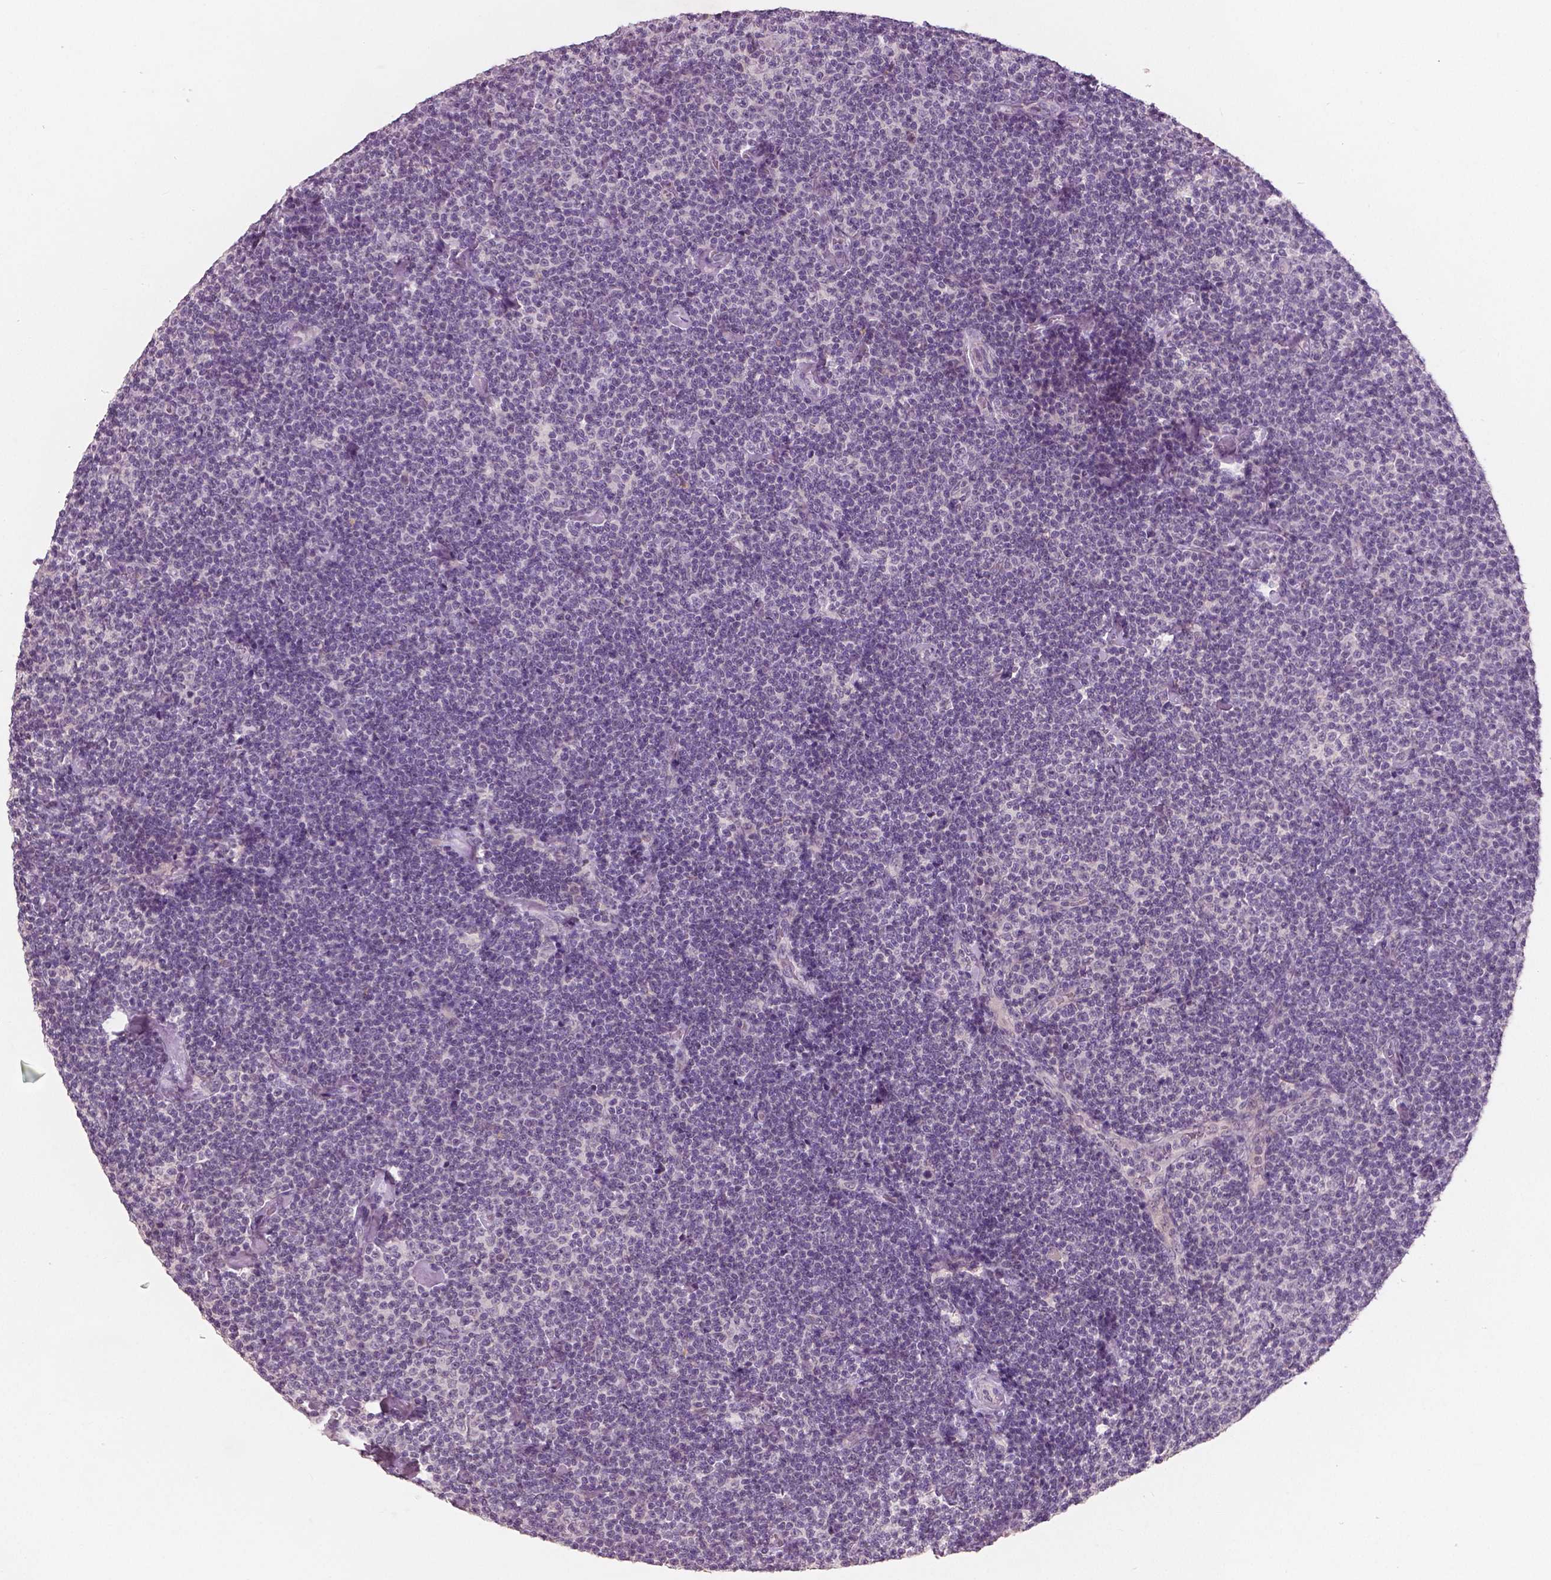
{"staining": {"intensity": "negative", "quantity": "none", "location": "none"}, "tissue": "lymphoma", "cell_type": "Tumor cells", "image_type": "cancer", "snomed": [{"axis": "morphology", "description": "Malignant lymphoma, non-Hodgkin's type, Low grade"}, {"axis": "topography", "description": "Lymph node"}], "caption": "Human malignant lymphoma, non-Hodgkin's type (low-grade) stained for a protein using immunohistochemistry (IHC) demonstrates no positivity in tumor cells.", "gene": "RNASE7", "patient": {"sex": "male", "age": 81}}